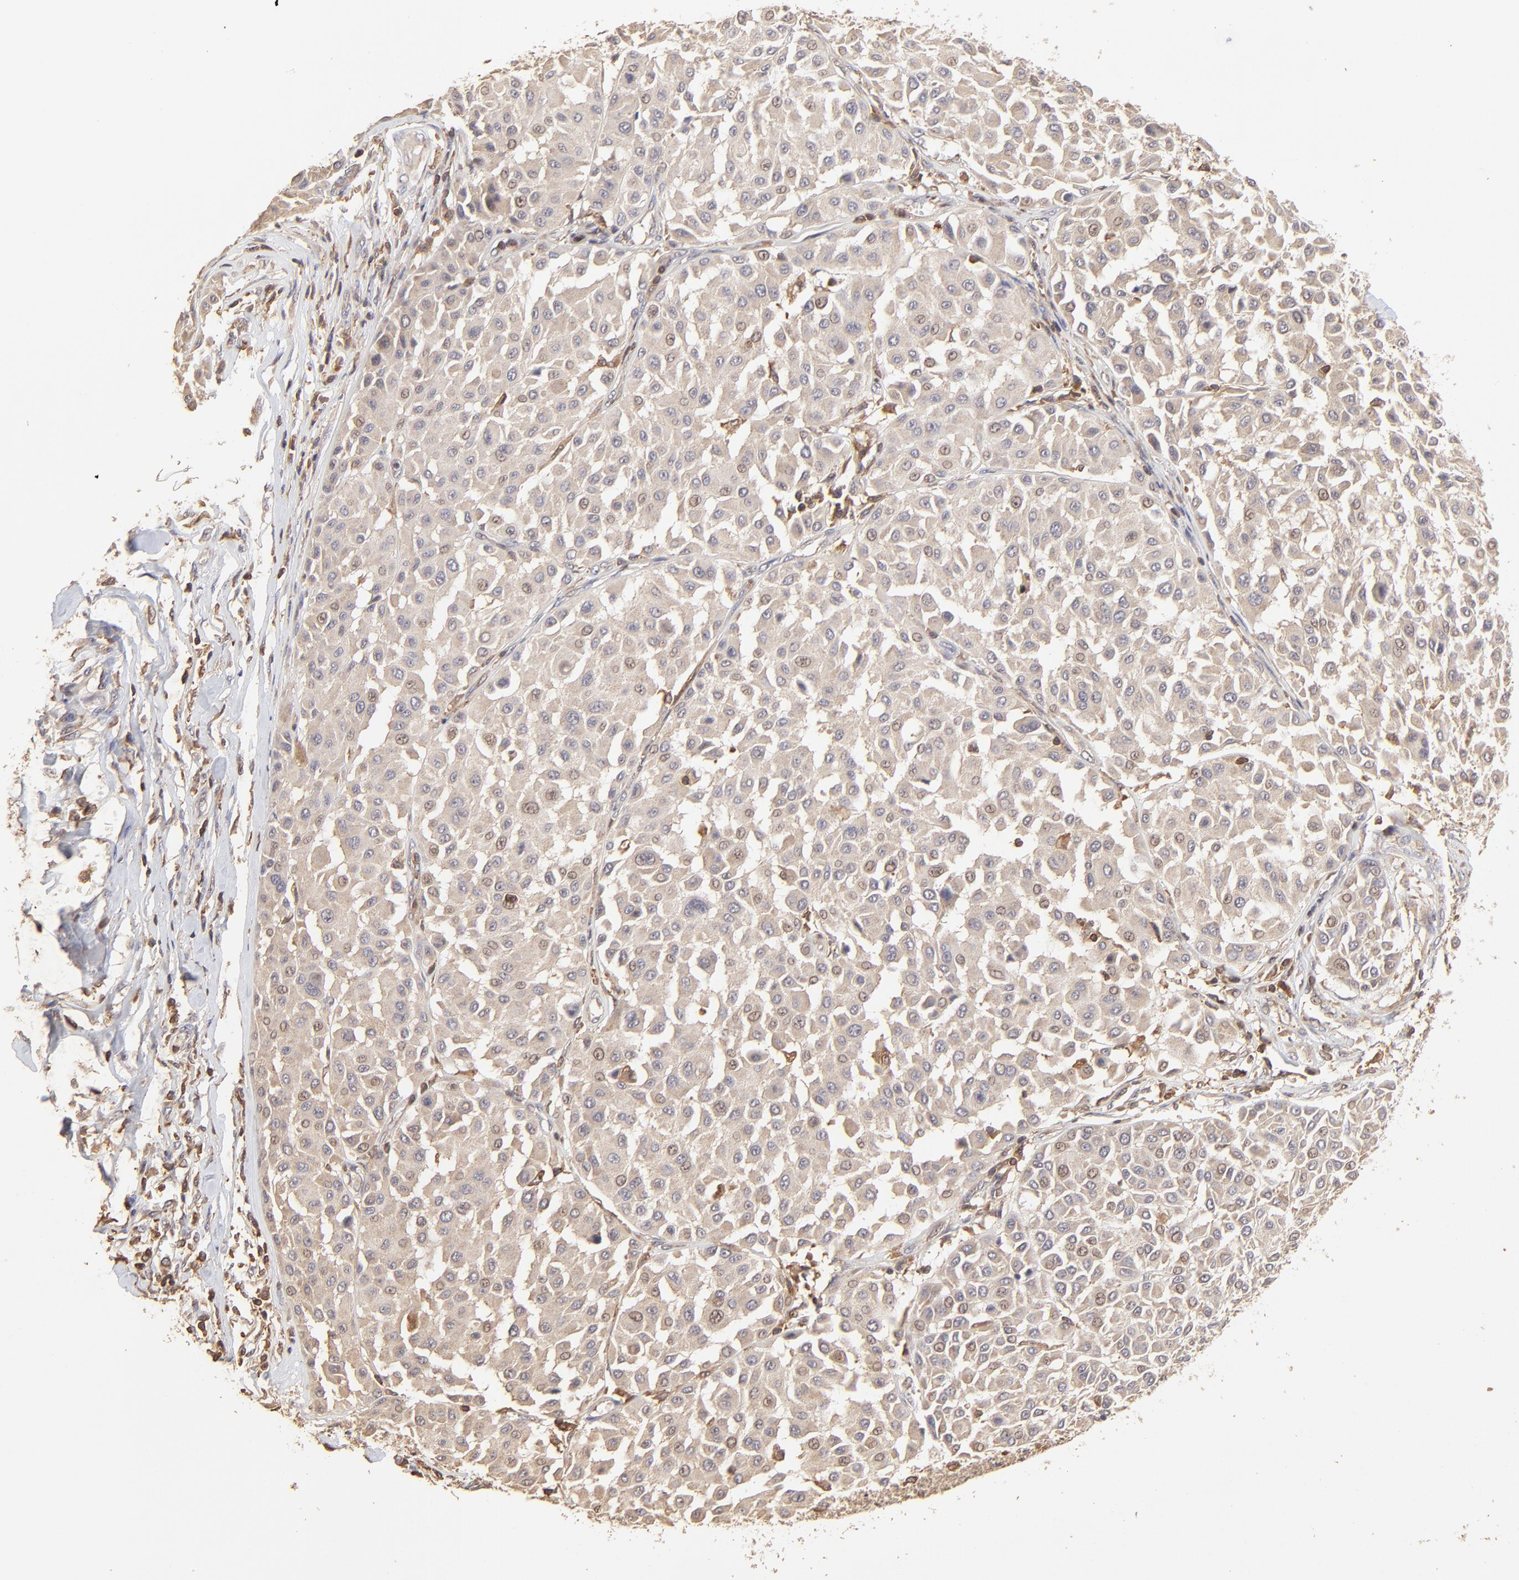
{"staining": {"intensity": "moderate", "quantity": ">75%", "location": "cytoplasmic/membranous"}, "tissue": "melanoma", "cell_type": "Tumor cells", "image_type": "cancer", "snomed": [{"axis": "morphology", "description": "Malignant melanoma, Metastatic site"}, {"axis": "topography", "description": "Soft tissue"}], "caption": "Brown immunohistochemical staining in human malignant melanoma (metastatic site) shows moderate cytoplasmic/membranous expression in approximately >75% of tumor cells.", "gene": "STON2", "patient": {"sex": "male", "age": 41}}